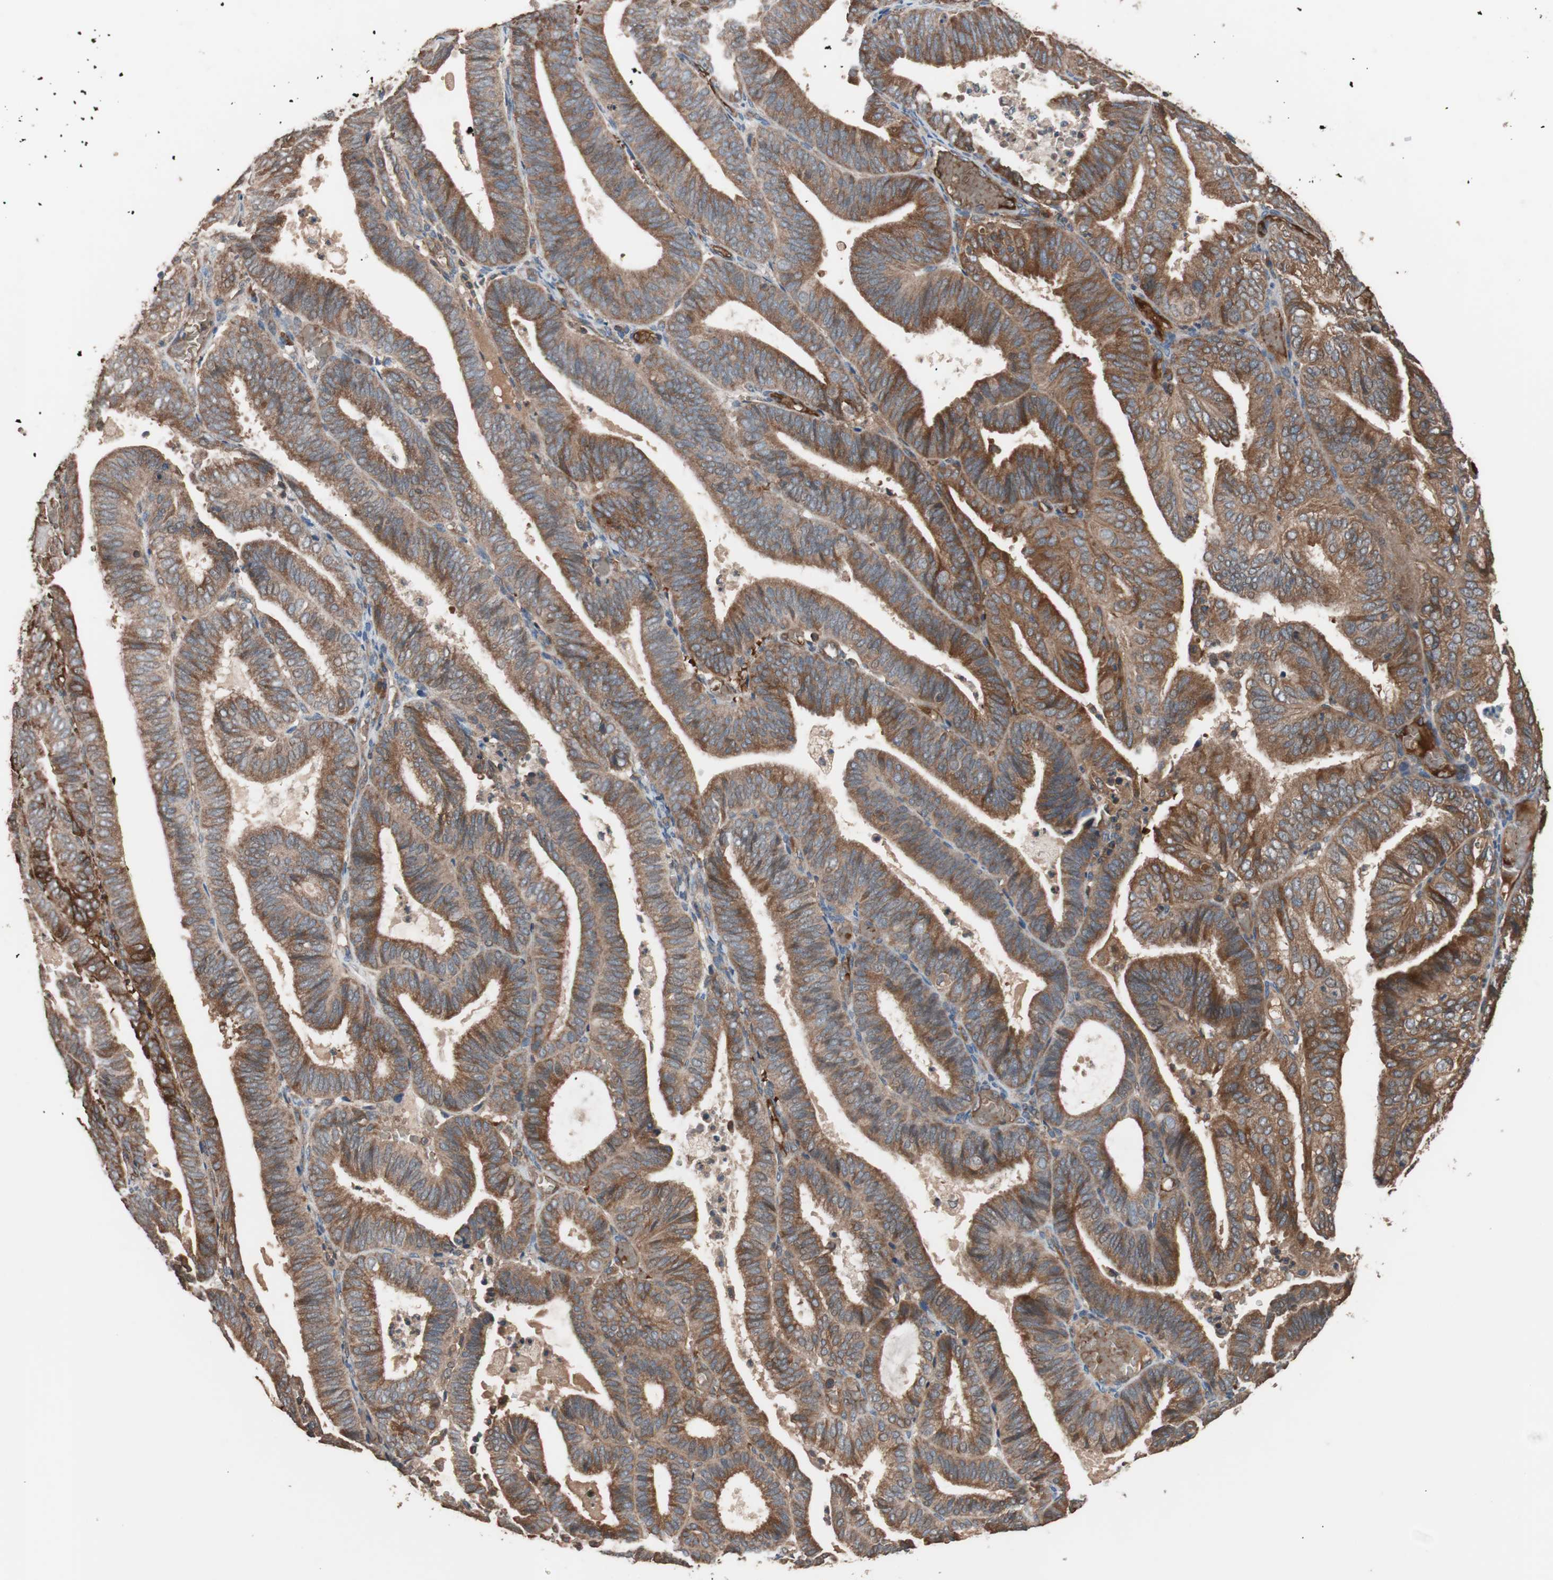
{"staining": {"intensity": "strong", "quantity": ">75%", "location": "cytoplasmic/membranous"}, "tissue": "endometrial cancer", "cell_type": "Tumor cells", "image_type": "cancer", "snomed": [{"axis": "morphology", "description": "Adenocarcinoma, NOS"}, {"axis": "topography", "description": "Uterus"}], "caption": "This is a photomicrograph of immunohistochemistry (IHC) staining of adenocarcinoma (endometrial), which shows strong expression in the cytoplasmic/membranous of tumor cells.", "gene": "GLYCTK", "patient": {"sex": "female", "age": 60}}